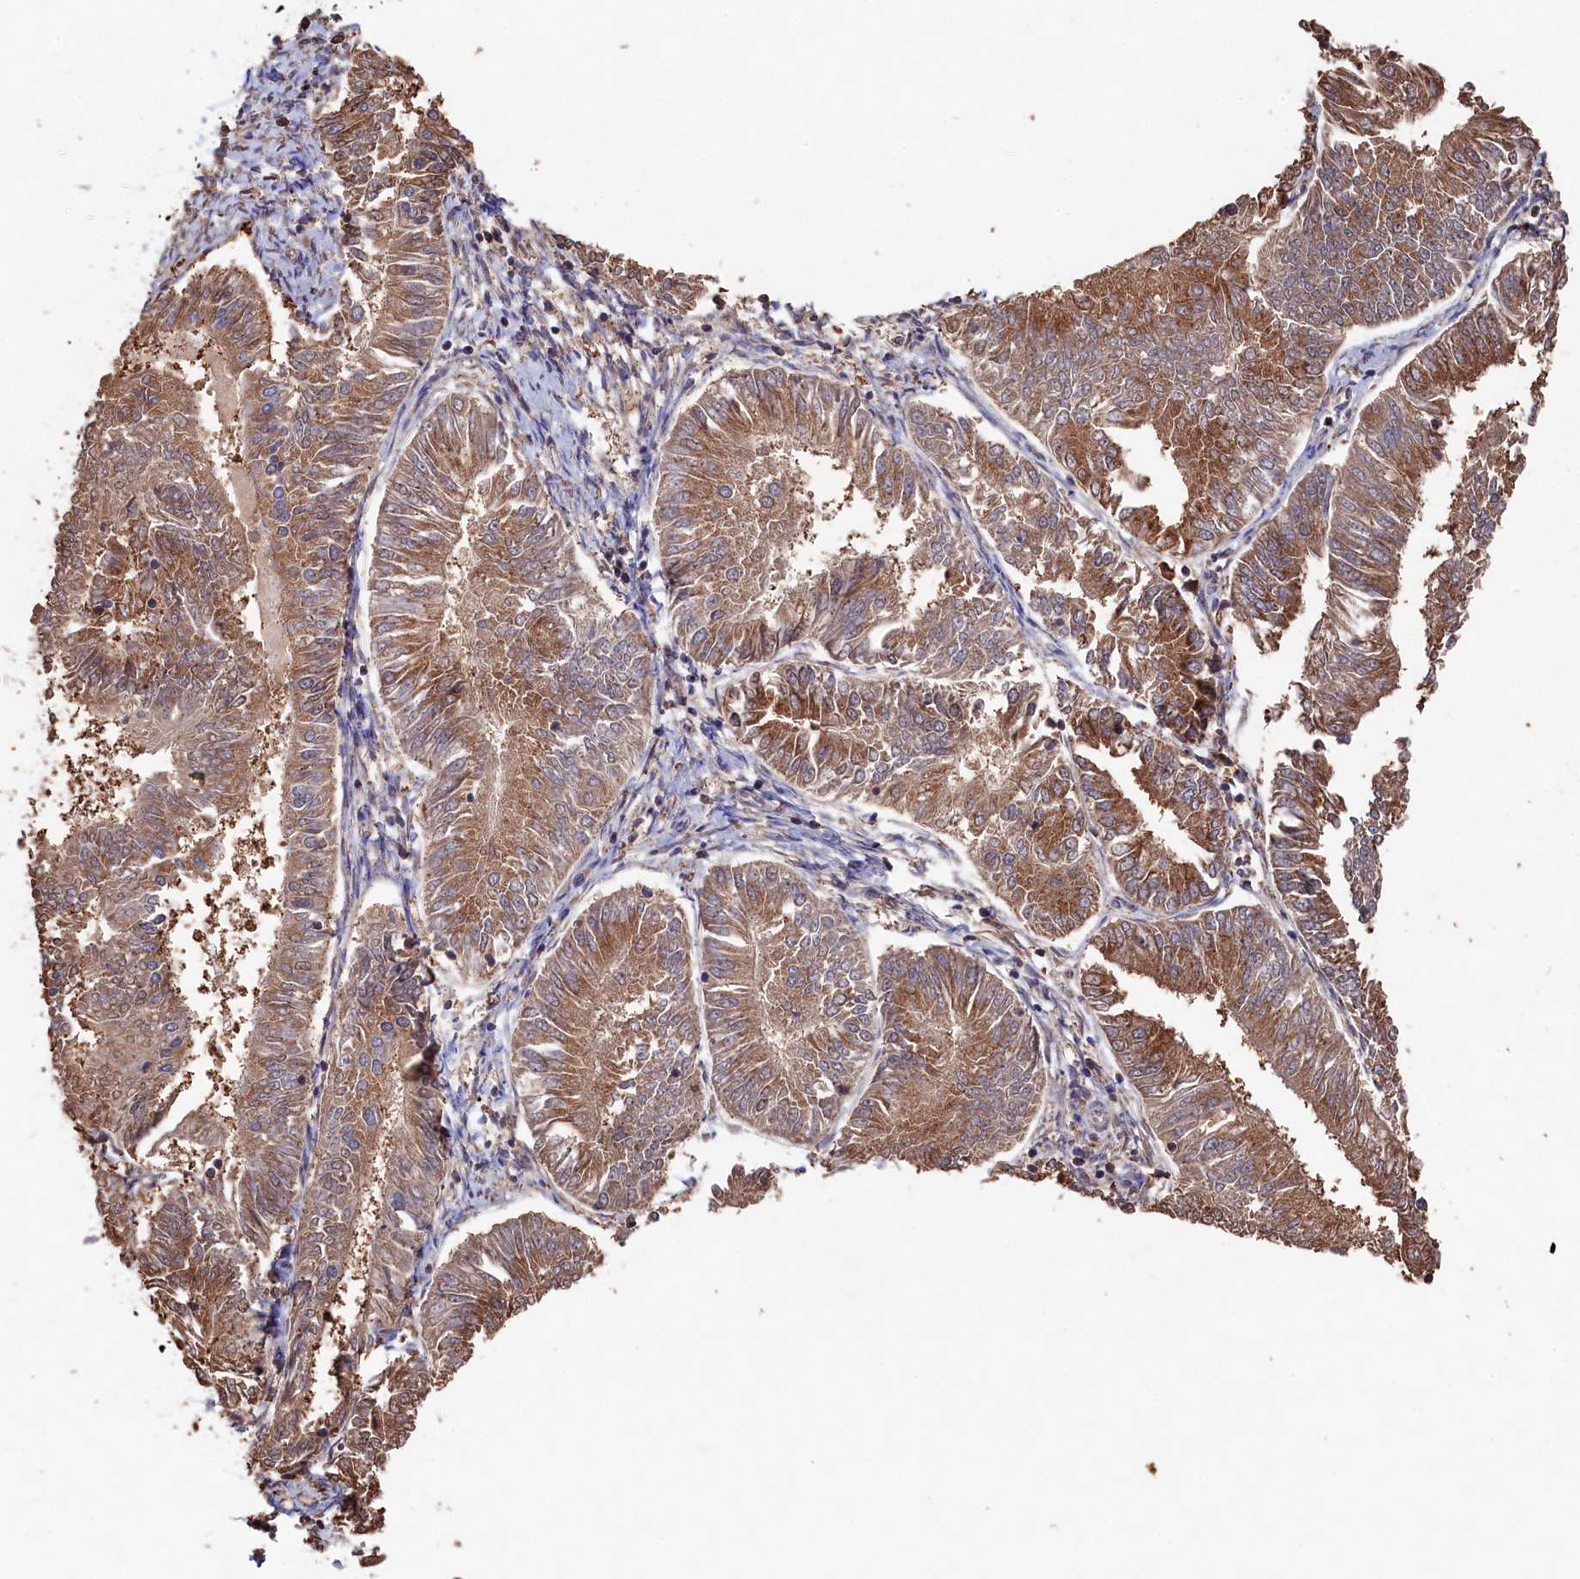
{"staining": {"intensity": "moderate", "quantity": ">75%", "location": "cytoplasmic/membranous"}, "tissue": "endometrial cancer", "cell_type": "Tumor cells", "image_type": "cancer", "snomed": [{"axis": "morphology", "description": "Adenocarcinoma, NOS"}, {"axis": "topography", "description": "Endometrium"}], "caption": "Endometrial adenocarcinoma stained with a protein marker displays moderate staining in tumor cells.", "gene": "NAA60", "patient": {"sex": "female", "age": 58}}